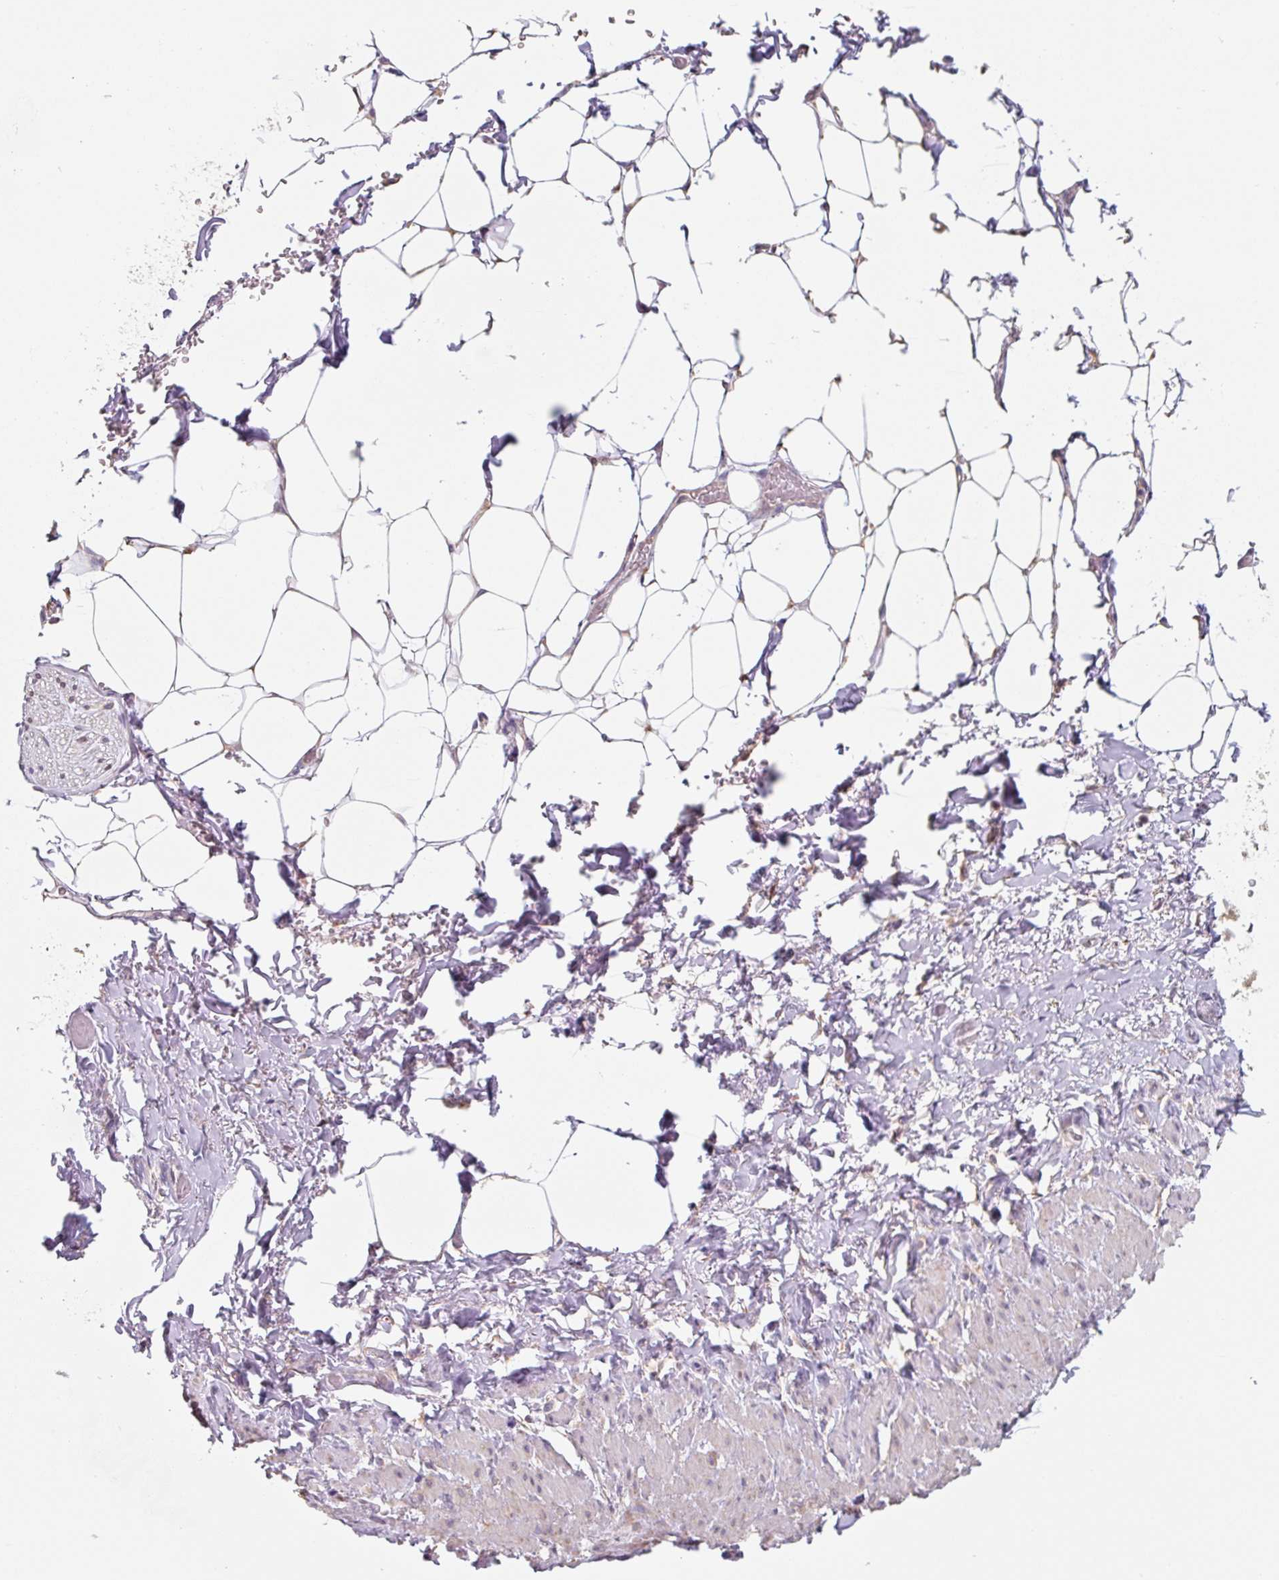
{"staining": {"intensity": "negative", "quantity": "none", "location": "none"}, "tissue": "adipose tissue", "cell_type": "Adipocytes", "image_type": "normal", "snomed": [{"axis": "morphology", "description": "Normal tissue, NOS"}, {"axis": "topography", "description": "Vagina"}, {"axis": "topography", "description": "Peripheral nerve tissue"}], "caption": "This image is of unremarkable adipose tissue stained with immunohistochemistry to label a protein in brown with the nuclei are counter-stained blue. There is no expression in adipocytes.", "gene": "ASRGL1", "patient": {"sex": "female", "age": 71}}